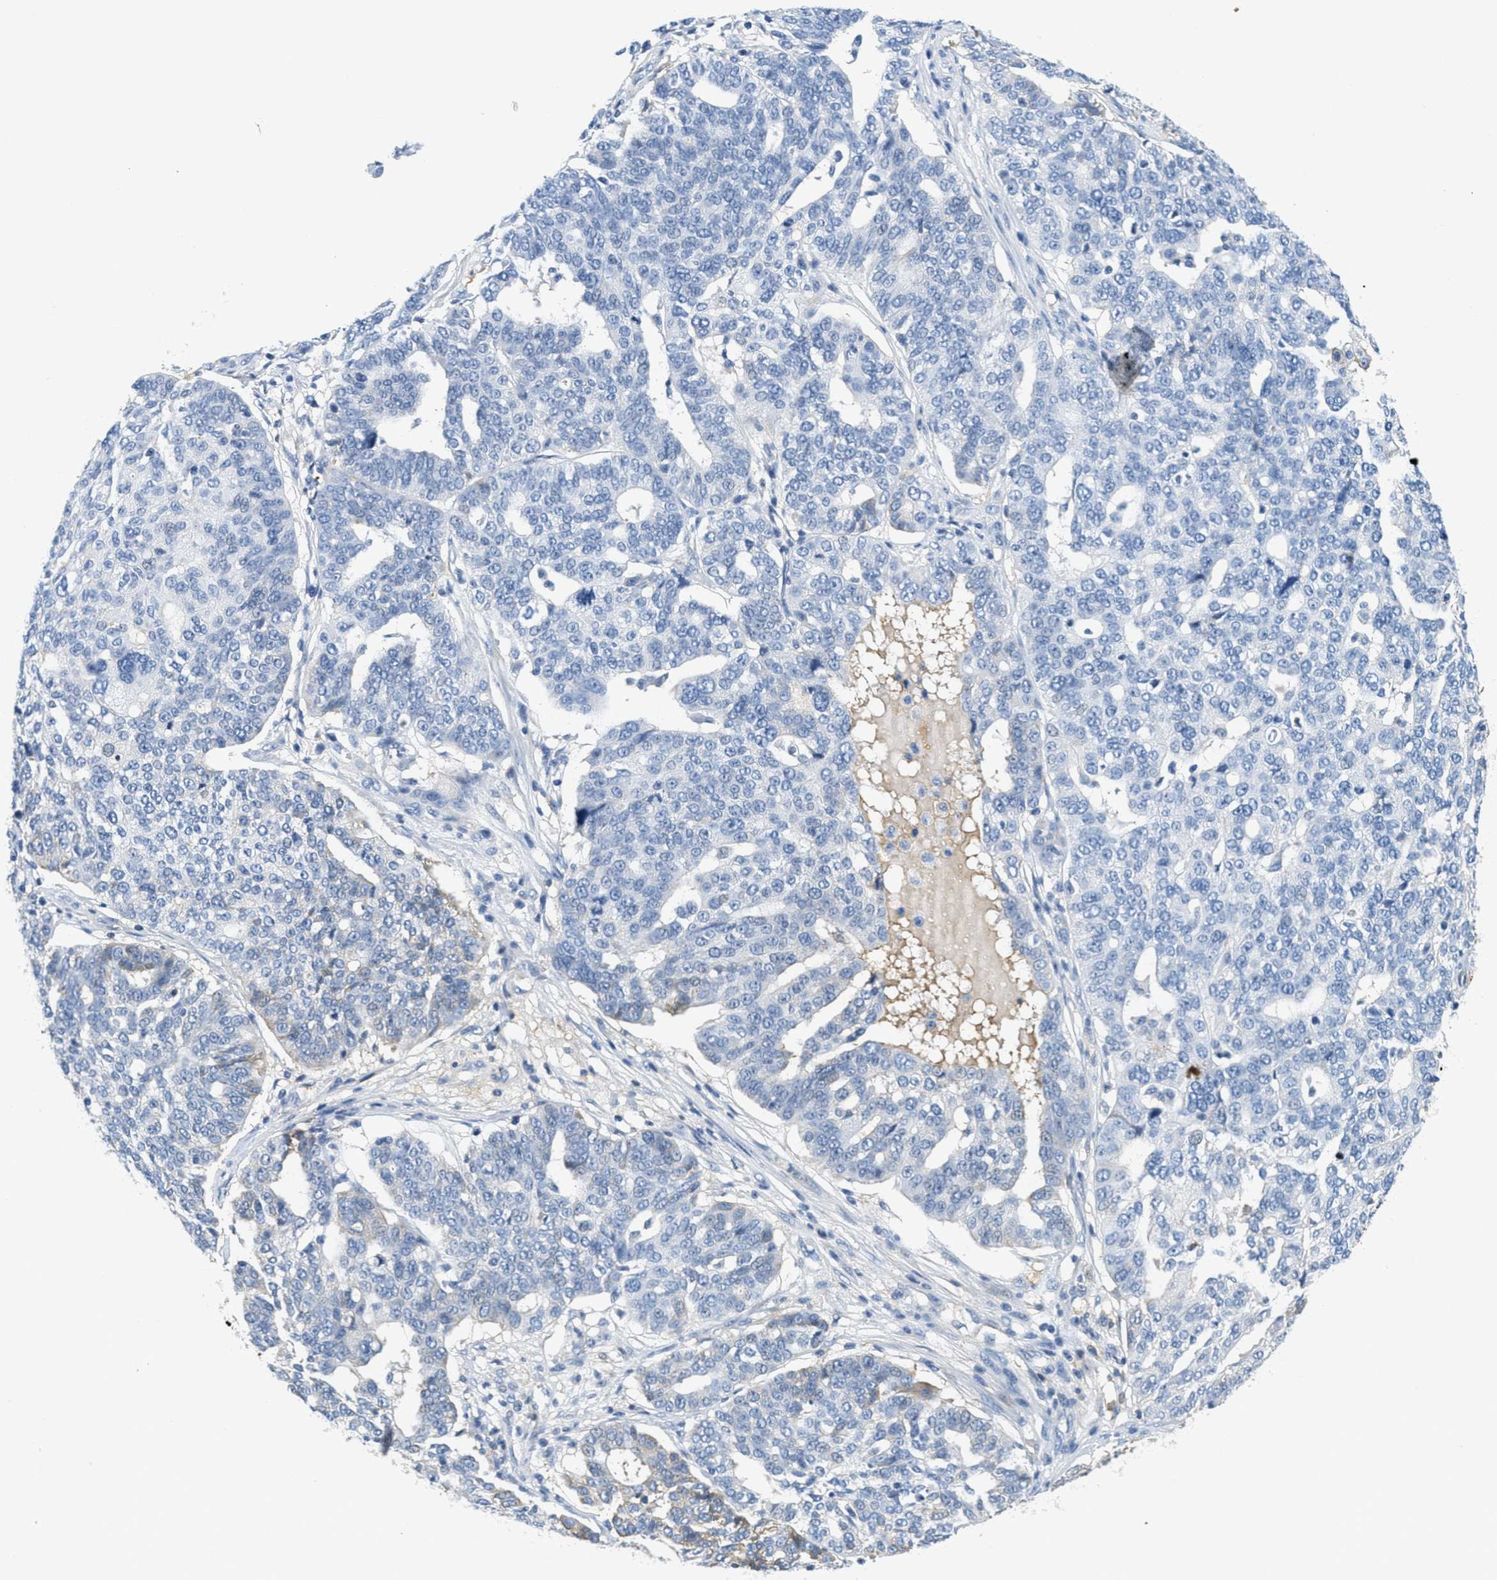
{"staining": {"intensity": "negative", "quantity": "none", "location": "none"}, "tissue": "ovarian cancer", "cell_type": "Tumor cells", "image_type": "cancer", "snomed": [{"axis": "morphology", "description": "Cystadenocarcinoma, serous, NOS"}, {"axis": "topography", "description": "Ovary"}], "caption": "Immunohistochemistry (IHC) photomicrograph of serous cystadenocarcinoma (ovarian) stained for a protein (brown), which exhibits no staining in tumor cells. (Stains: DAB IHC with hematoxylin counter stain, Microscopy: brightfield microscopy at high magnification).", "gene": "SERPINA1", "patient": {"sex": "female", "age": 59}}